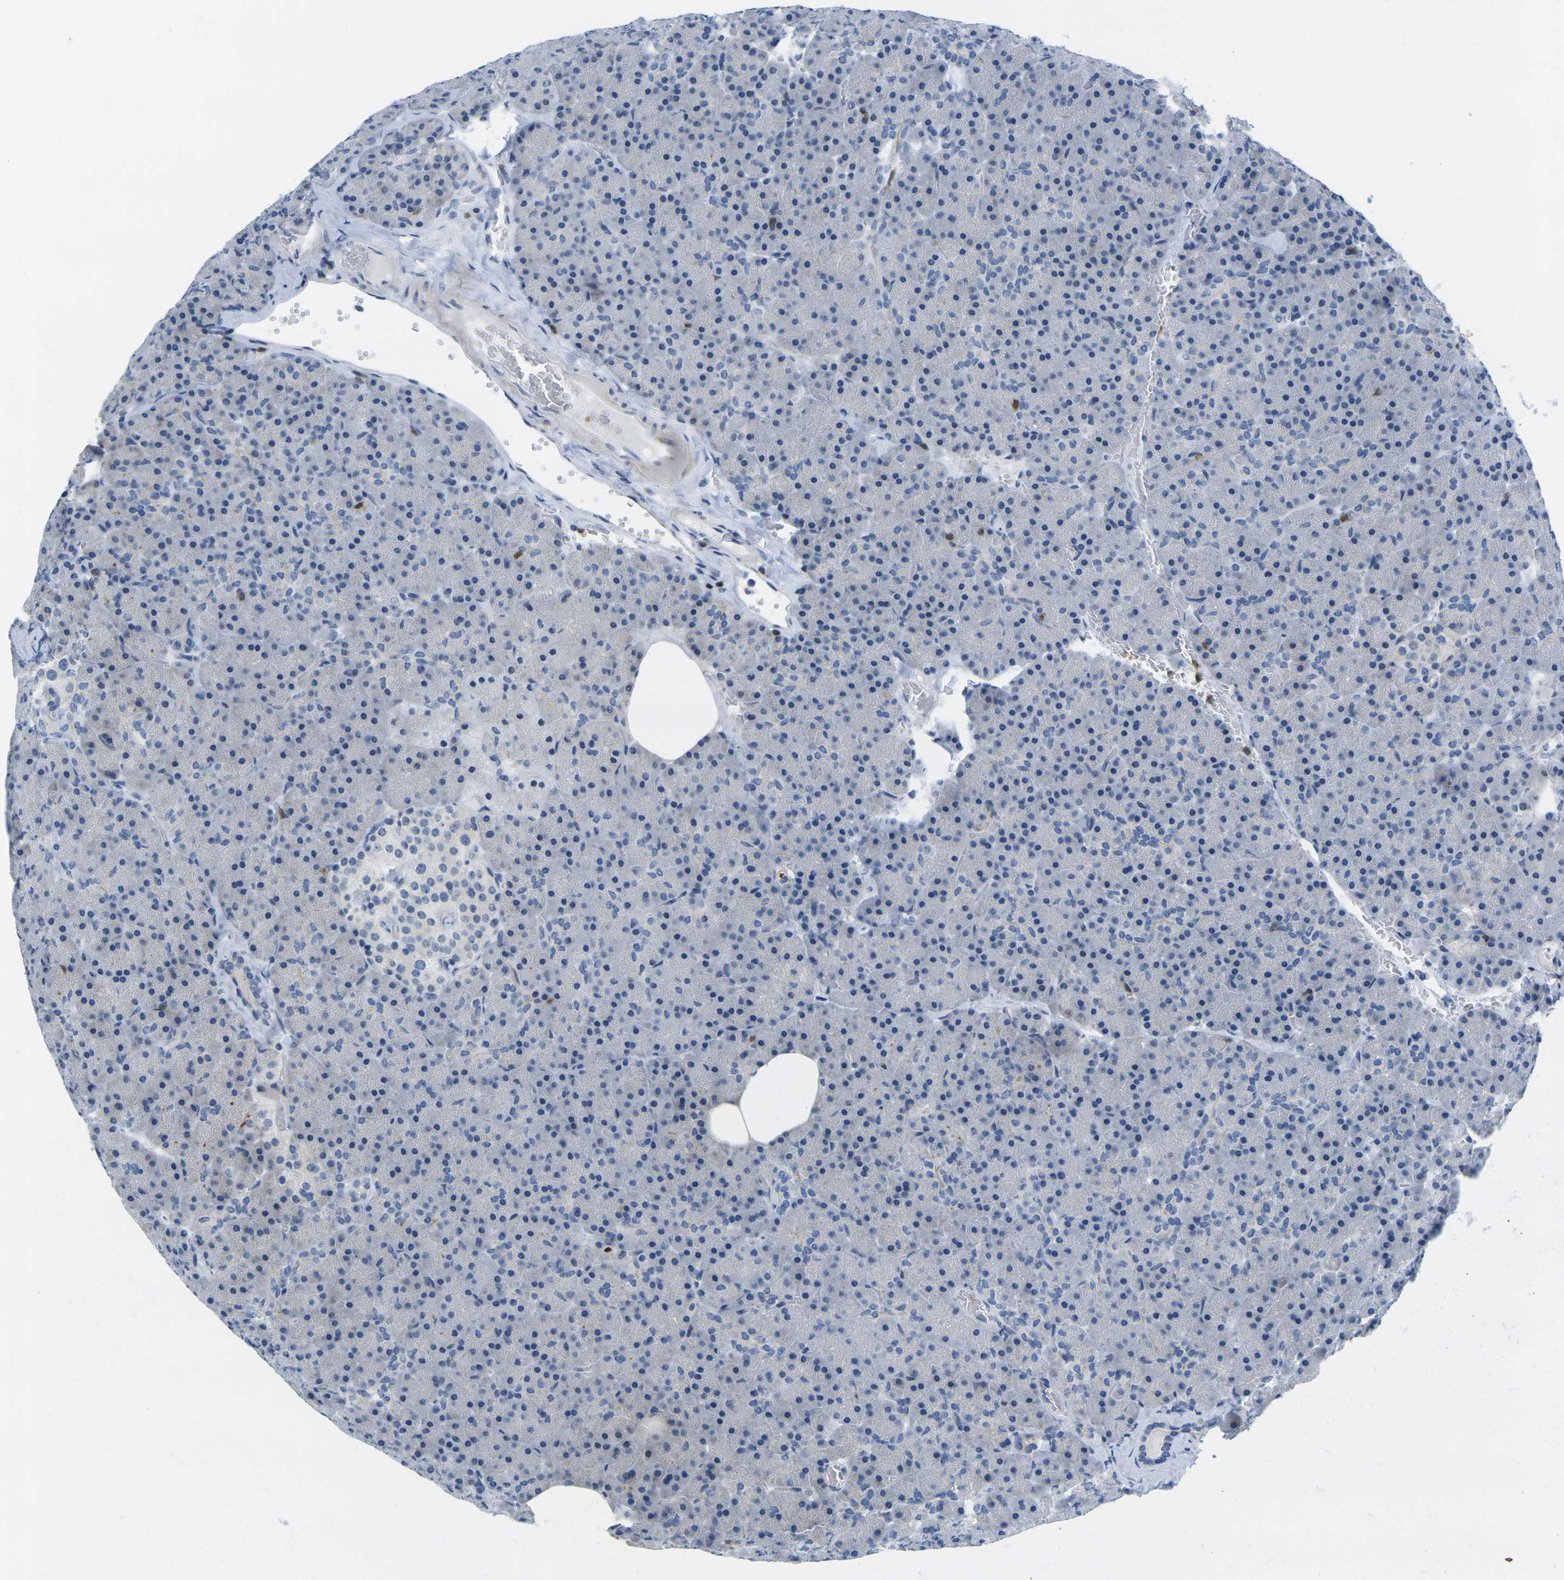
{"staining": {"intensity": "negative", "quantity": "none", "location": "none"}, "tissue": "pancreas", "cell_type": "Exocrine glandular cells", "image_type": "normal", "snomed": [{"axis": "morphology", "description": "Normal tissue, NOS"}, {"axis": "topography", "description": "Pancreas"}], "caption": "Micrograph shows no protein positivity in exocrine glandular cells of unremarkable pancreas.", "gene": "CD3D", "patient": {"sex": "female", "age": 35}}